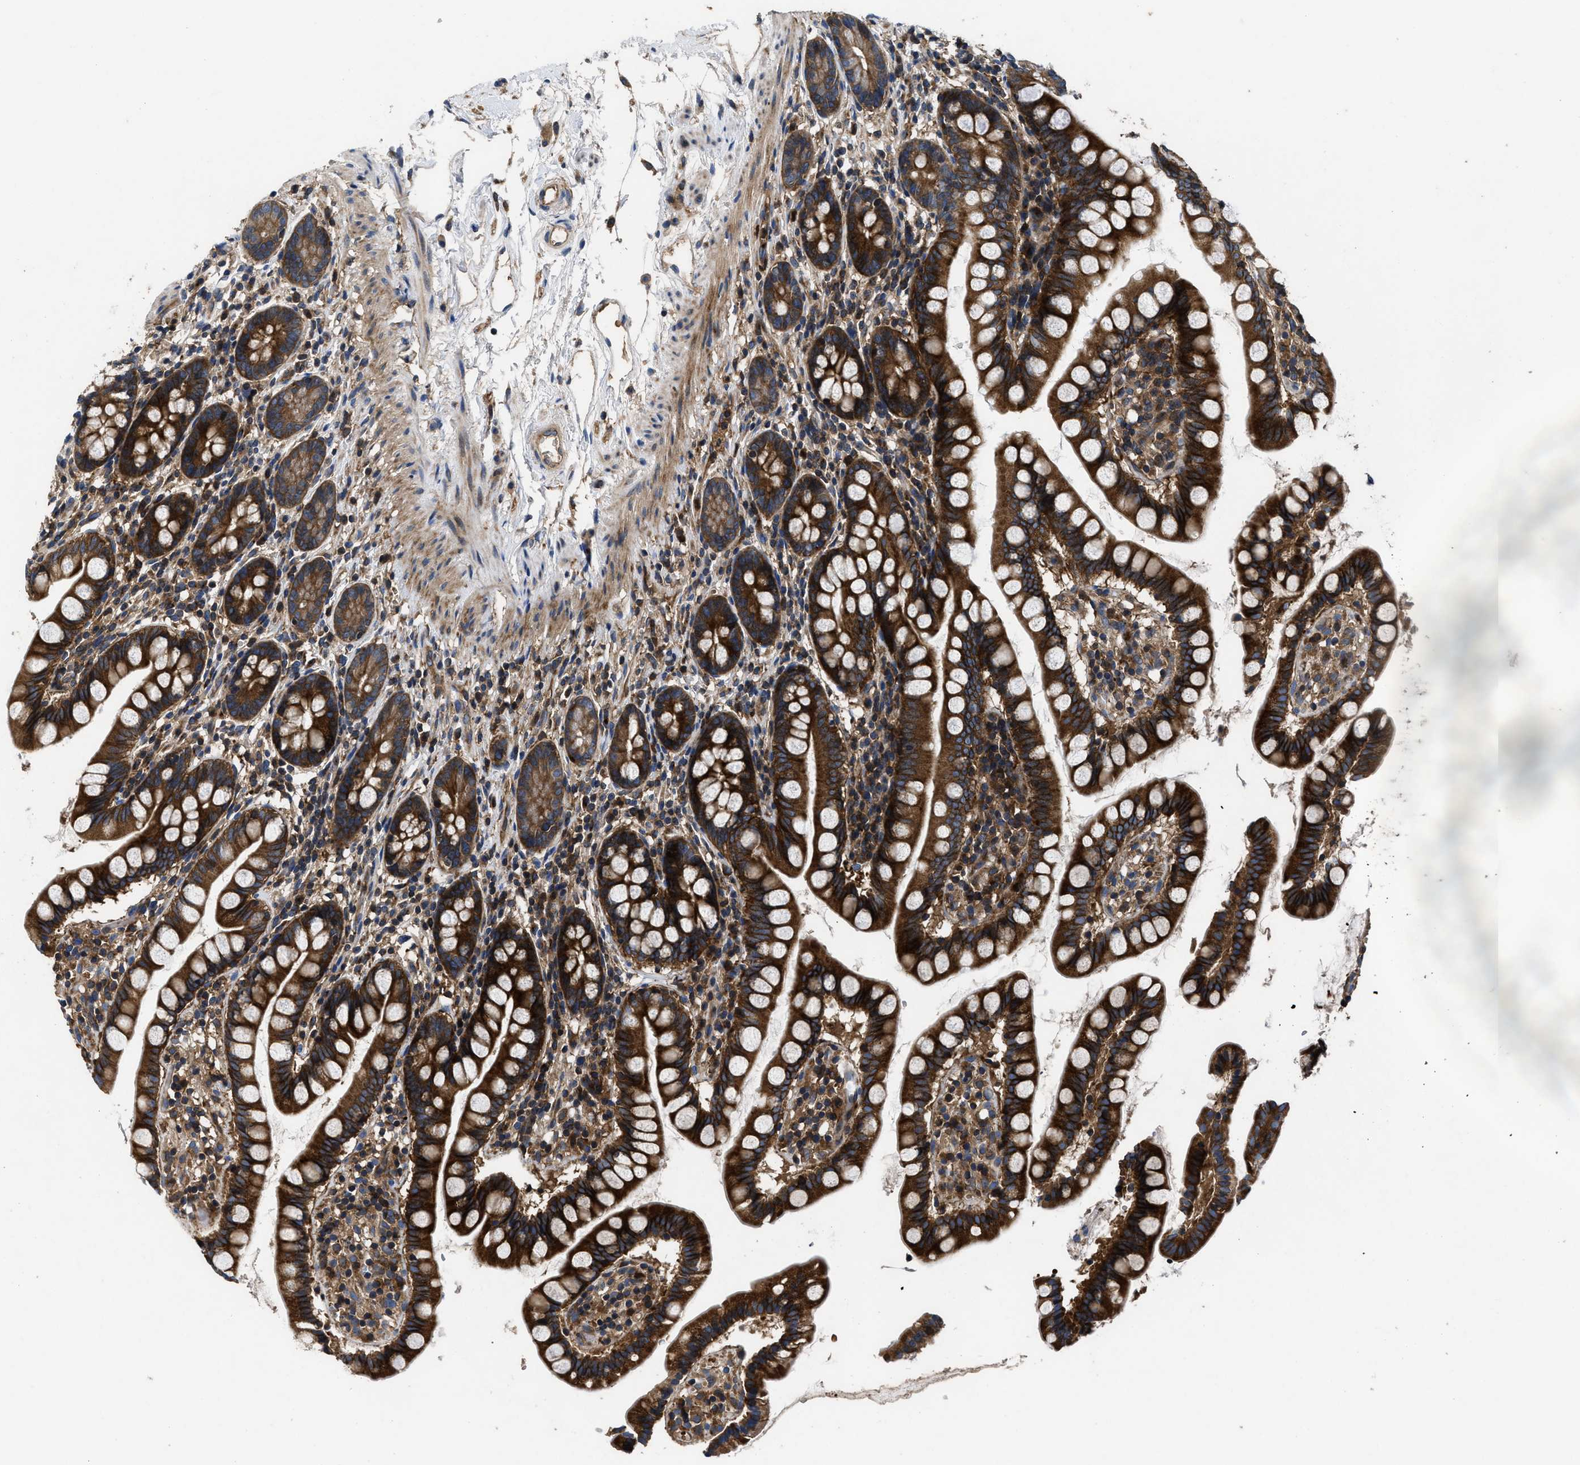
{"staining": {"intensity": "strong", "quantity": ">75%", "location": "cytoplasmic/membranous"}, "tissue": "small intestine", "cell_type": "Glandular cells", "image_type": "normal", "snomed": [{"axis": "morphology", "description": "Normal tissue, NOS"}, {"axis": "topography", "description": "Small intestine"}], "caption": "IHC image of benign human small intestine stained for a protein (brown), which shows high levels of strong cytoplasmic/membranous positivity in about >75% of glandular cells.", "gene": "YBEY", "patient": {"sex": "female", "age": 84}}